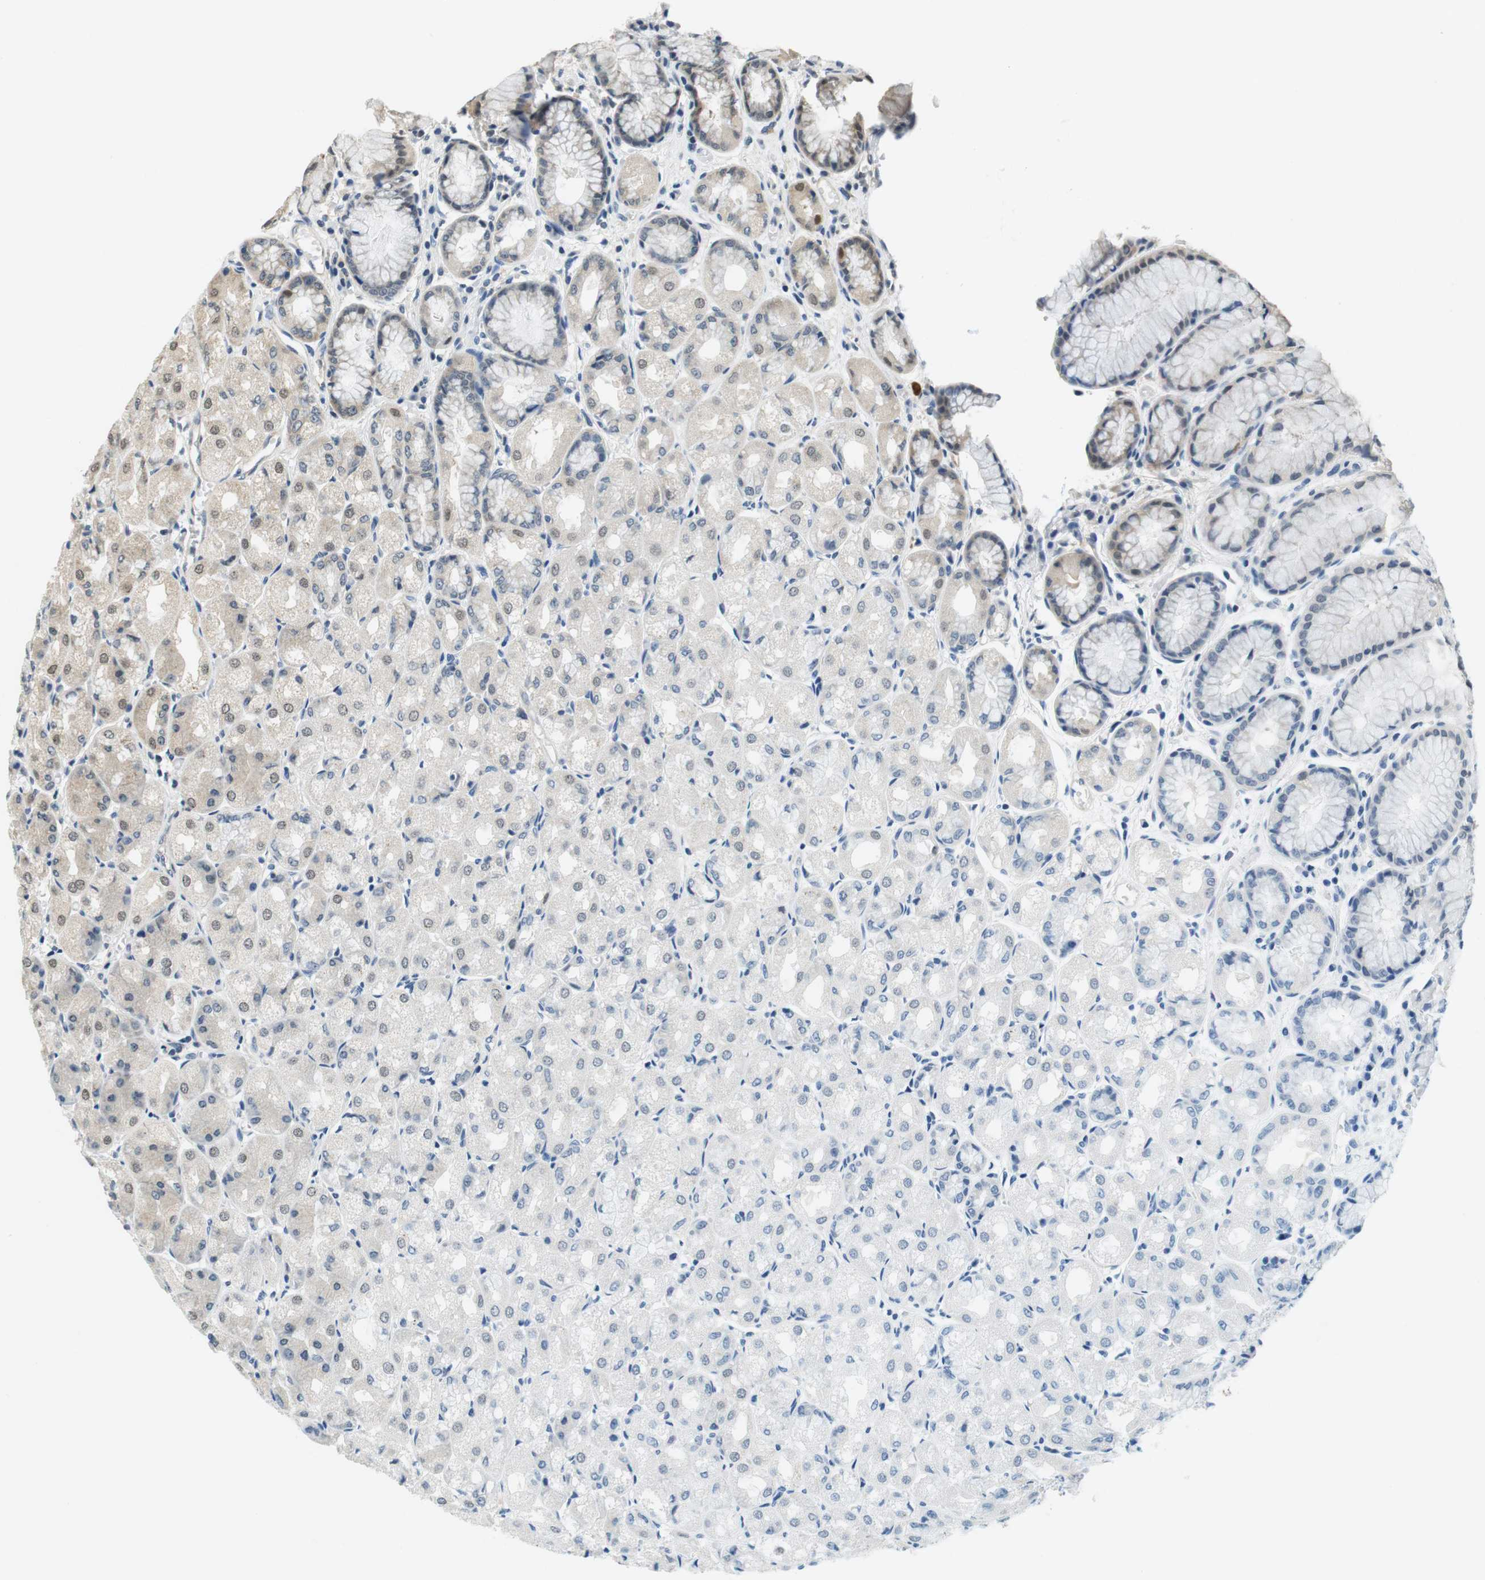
{"staining": {"intensity": "weak", "quantity": "<25%", "location": "nuclear"}, "tissue": "stomach", "cell_type": "Glandular cells", "image_type": "normal", "snomed": [{"axis": "morphology", "description": "Normal tissue, NOS"}, {"axis": "topography", "description": "Stomach, upper"}], "caption": "This histopathology image is of unremarkable stomach stained with immunohistochemistry to label a protein in brown with the nuclei are counter-stained blue. There is no expression in glandular cells.", "gene": "CSNK2B", "patient": {"sex": "male", "age": 72}}